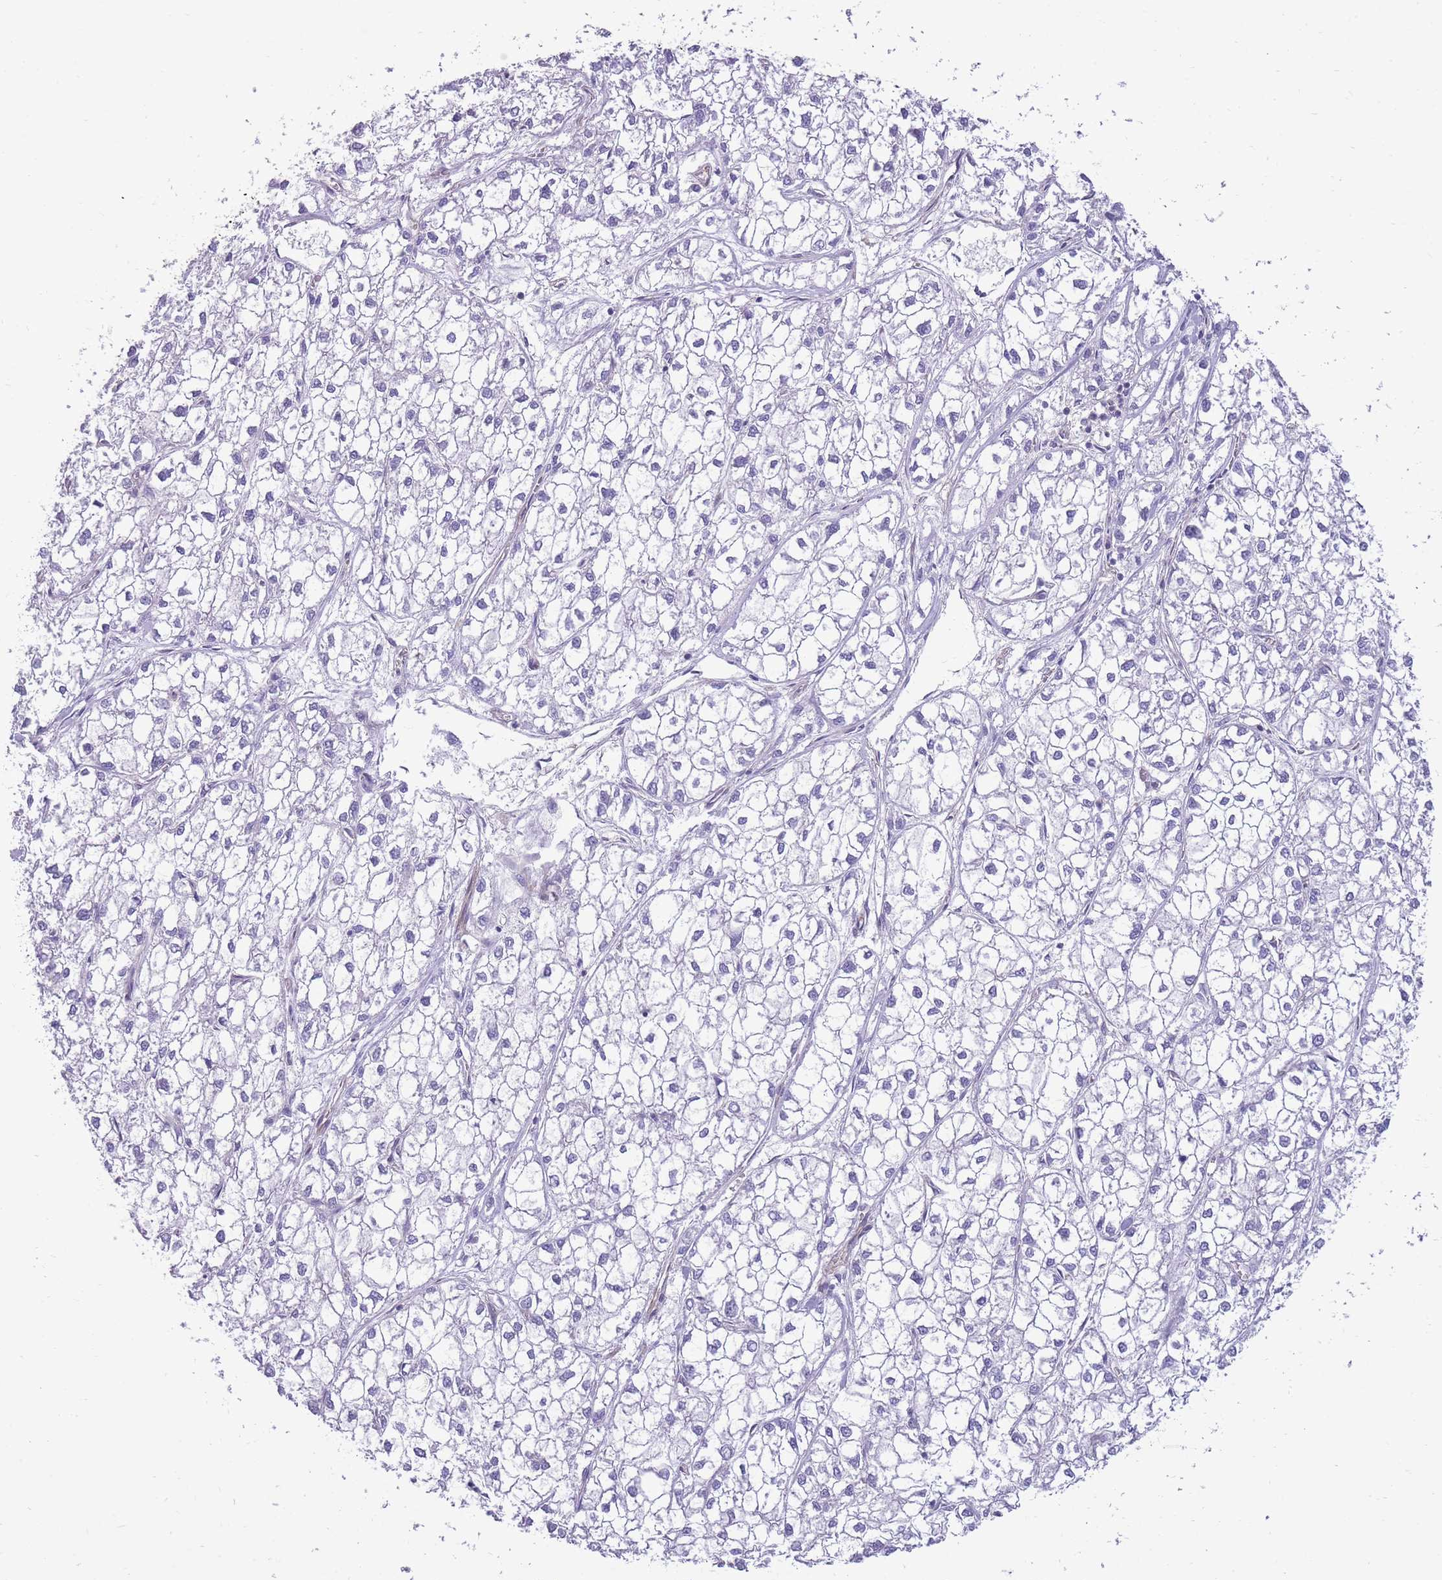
{"staining": {"intensity": "negative", "quantity": "none", "location": "none"}, "tissue": "liver cancer", "cell_type": "Tumor cells", "image_type": "cancer", "snomed": [{"axis": "morphology", "description": "Carcinoma, Hepatocellular, NOS"}, {"axis": "topography", "description": "Liver"}], "caption": "Hepatocellular carcinoma (liver) stained for a protein using immunohistochemistry exhibits no expression tumor cells.", "gene": "RGS11", "patient": {"sex": "female", "age": 43}}